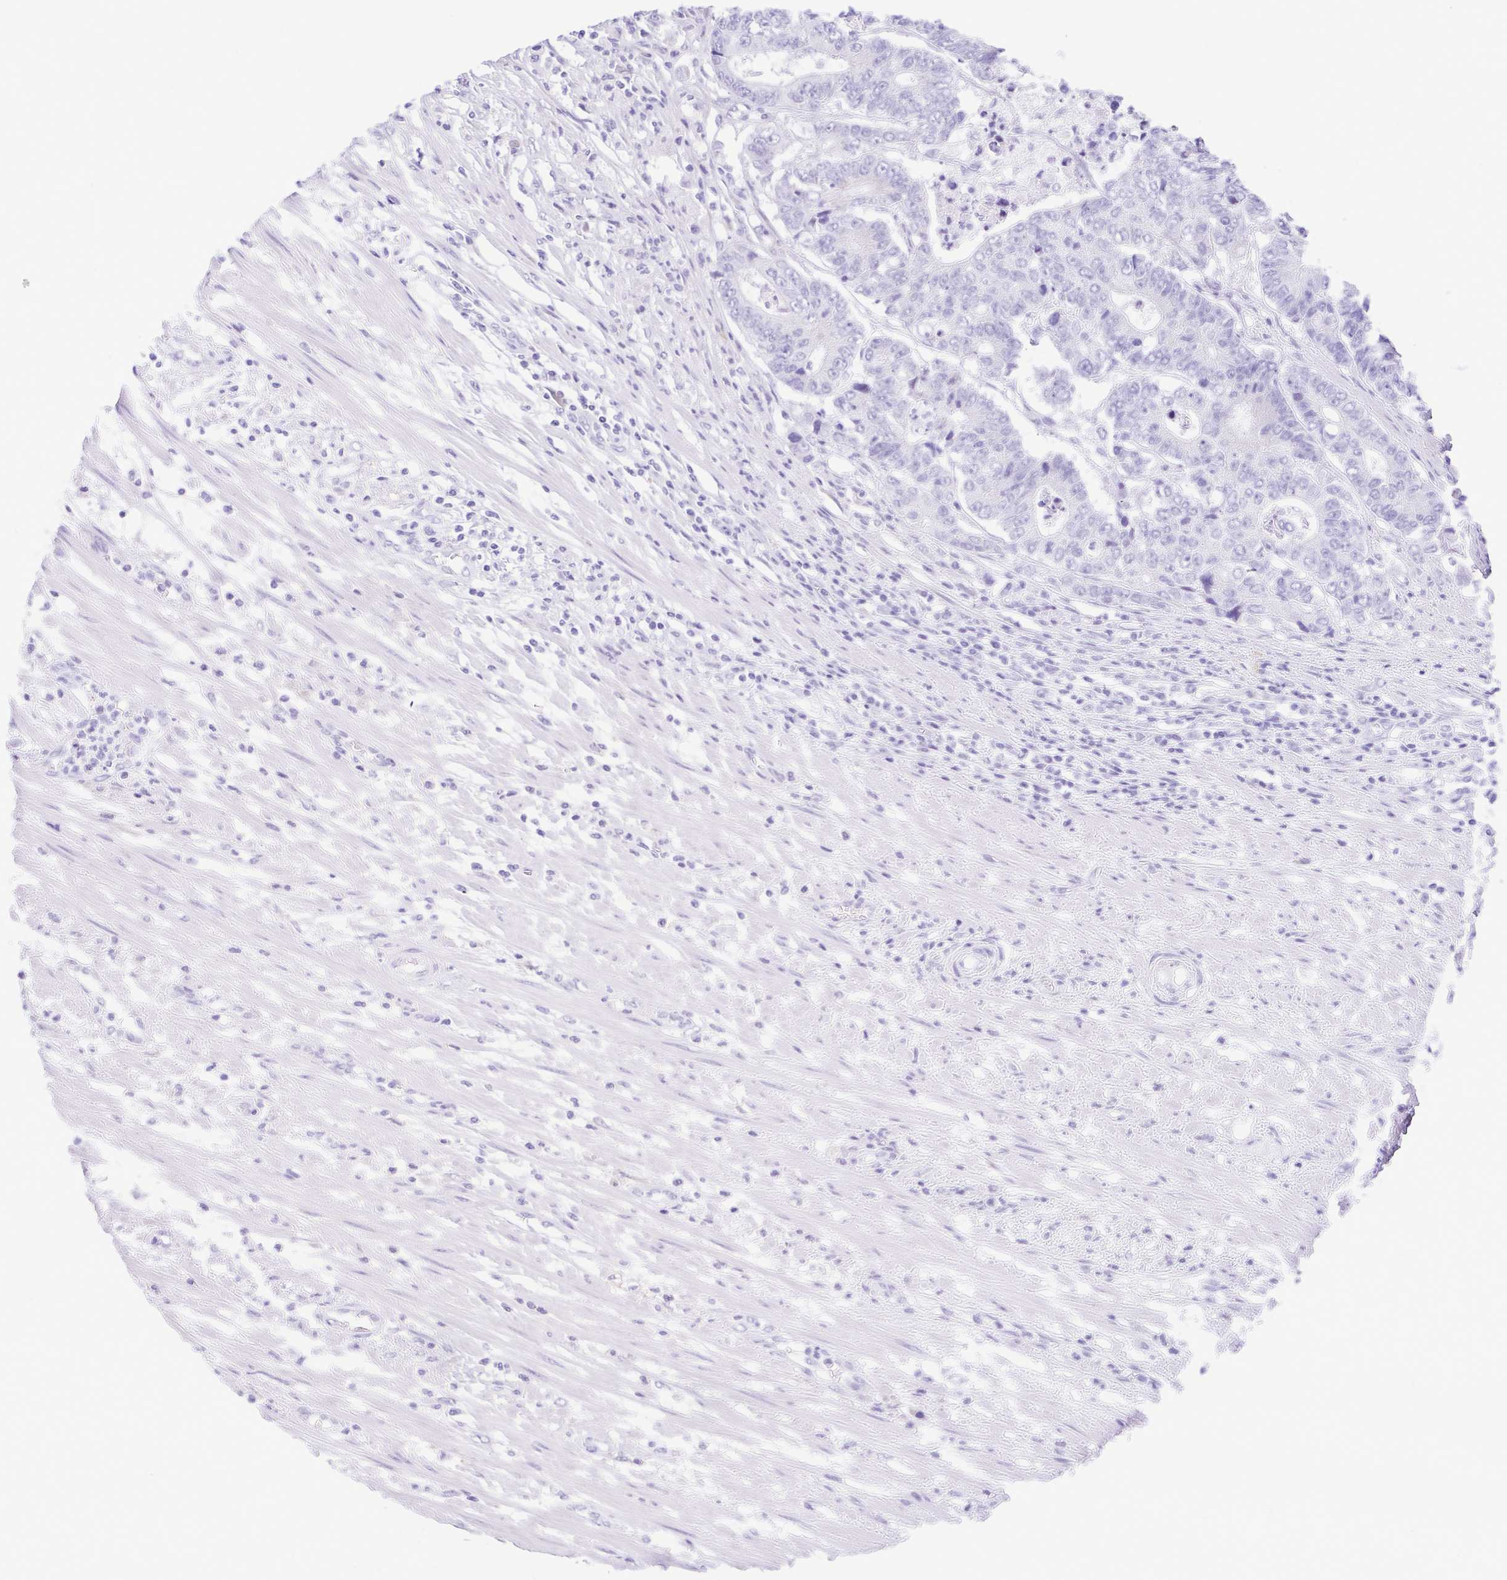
{"staining": {"intensity": "negative", "quantity": "none", "location": "none"}, "tissue": "colorectal cancer", "cell_type": "Tumor cells", "image_type": "cancer", "snomed": [{"axis": "morphology", "description": "Adenocarcinoma, NOS"}, {"axis": "topography", "description": "Colon"}], "caption": "An image of adenocarcinoma (colorectal) stained for a protein demonstrates no brown staining in tumor cells.", "gene": "PAK3", "patient": {"sex": "female", "age": 48}}